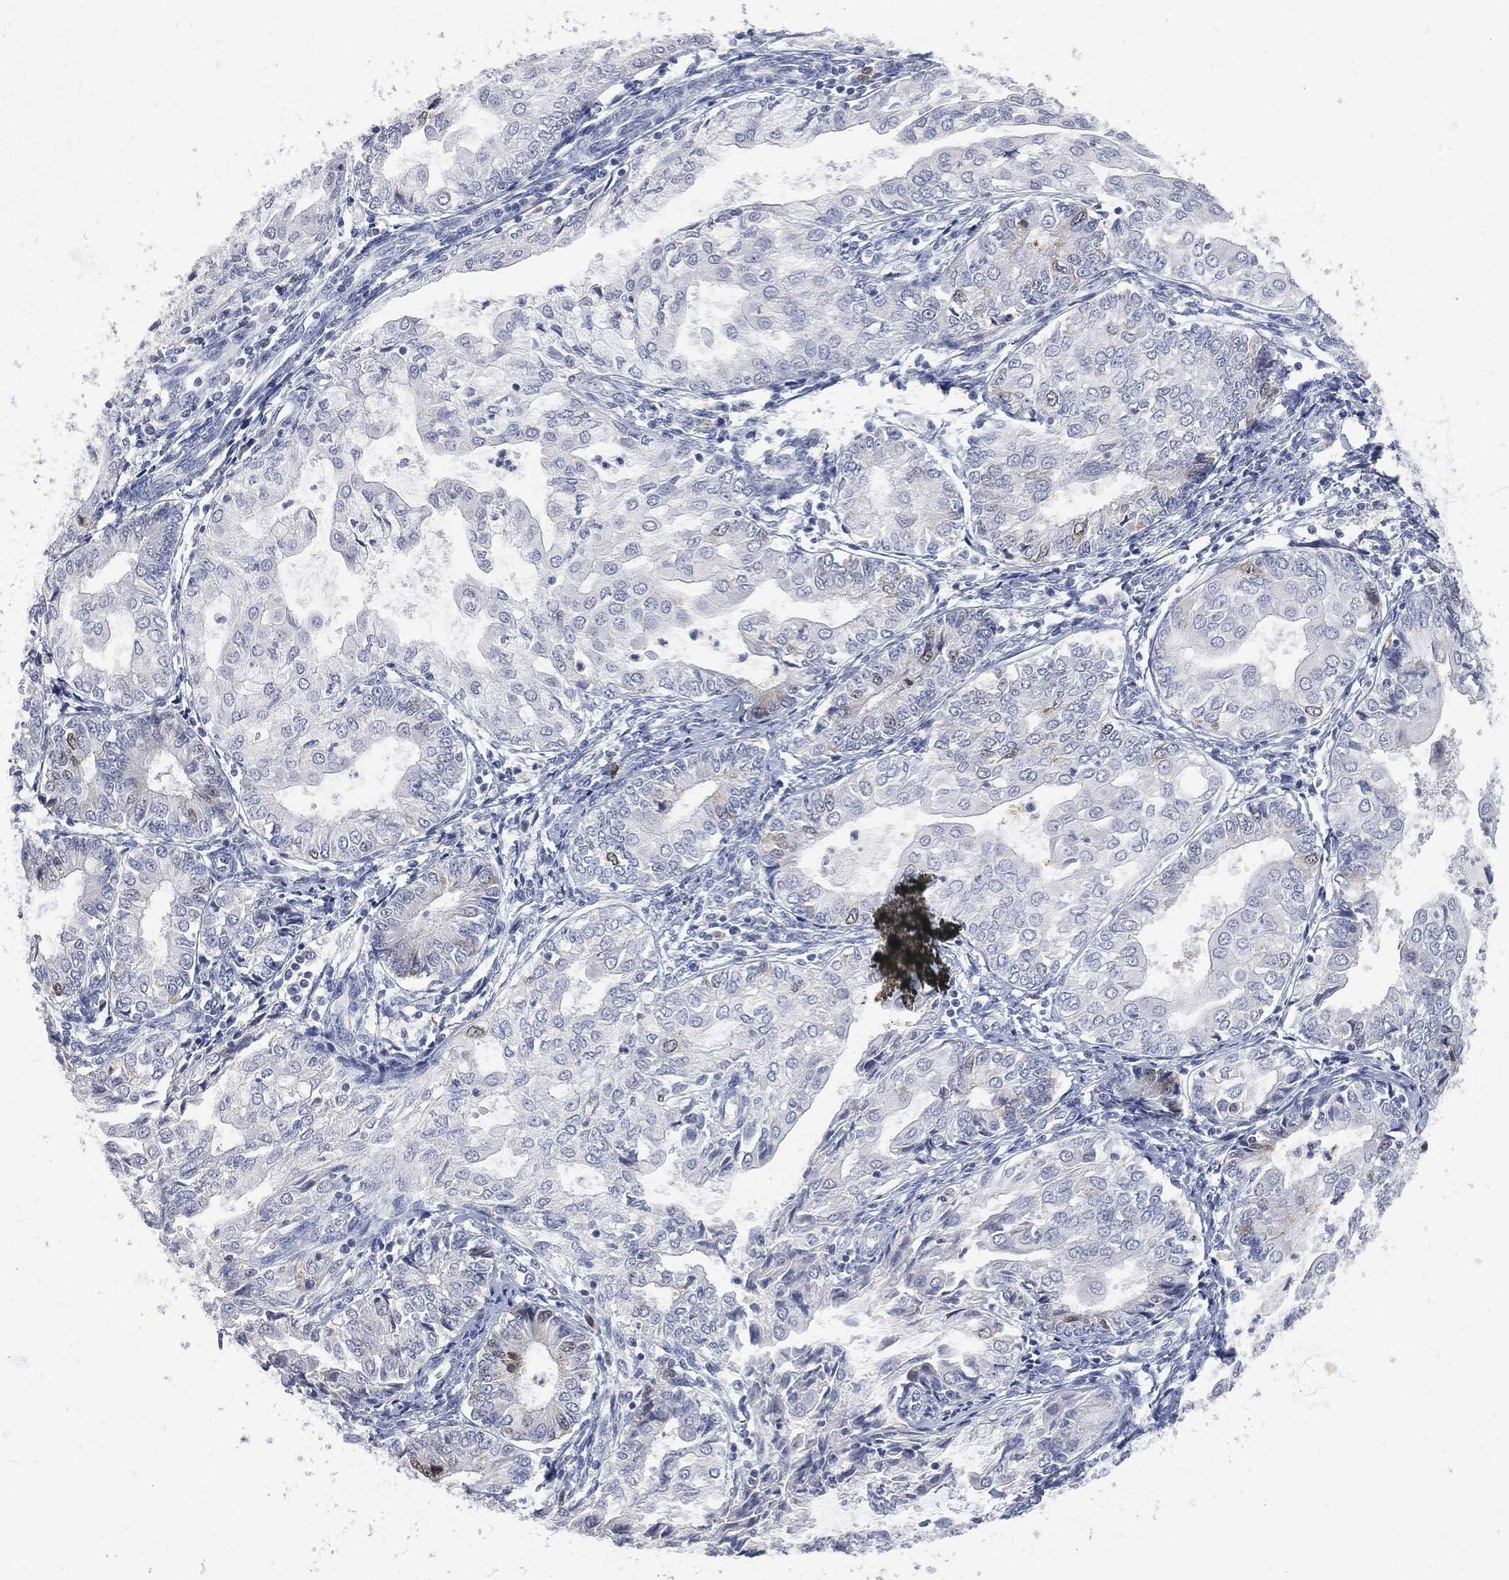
{"staining": {"intensity": "negative", "quantity": "none", "location": "none"}, "tissue": "endometrial cancer", "cell_type": "Tumor cells", "image_type": "cancer", "snomed": [{"axis": "morphology", "description": "Adenocarcinoma, NOS"}, {"axis": "topography", "description": "Endometrium"}], "caption": "Protein analysis of endometrial adenocarcinoma demonstrates no significant expression in tumor cells.", "gene": "UBE2C", "patient": {"sex": "female", "age": 68}}